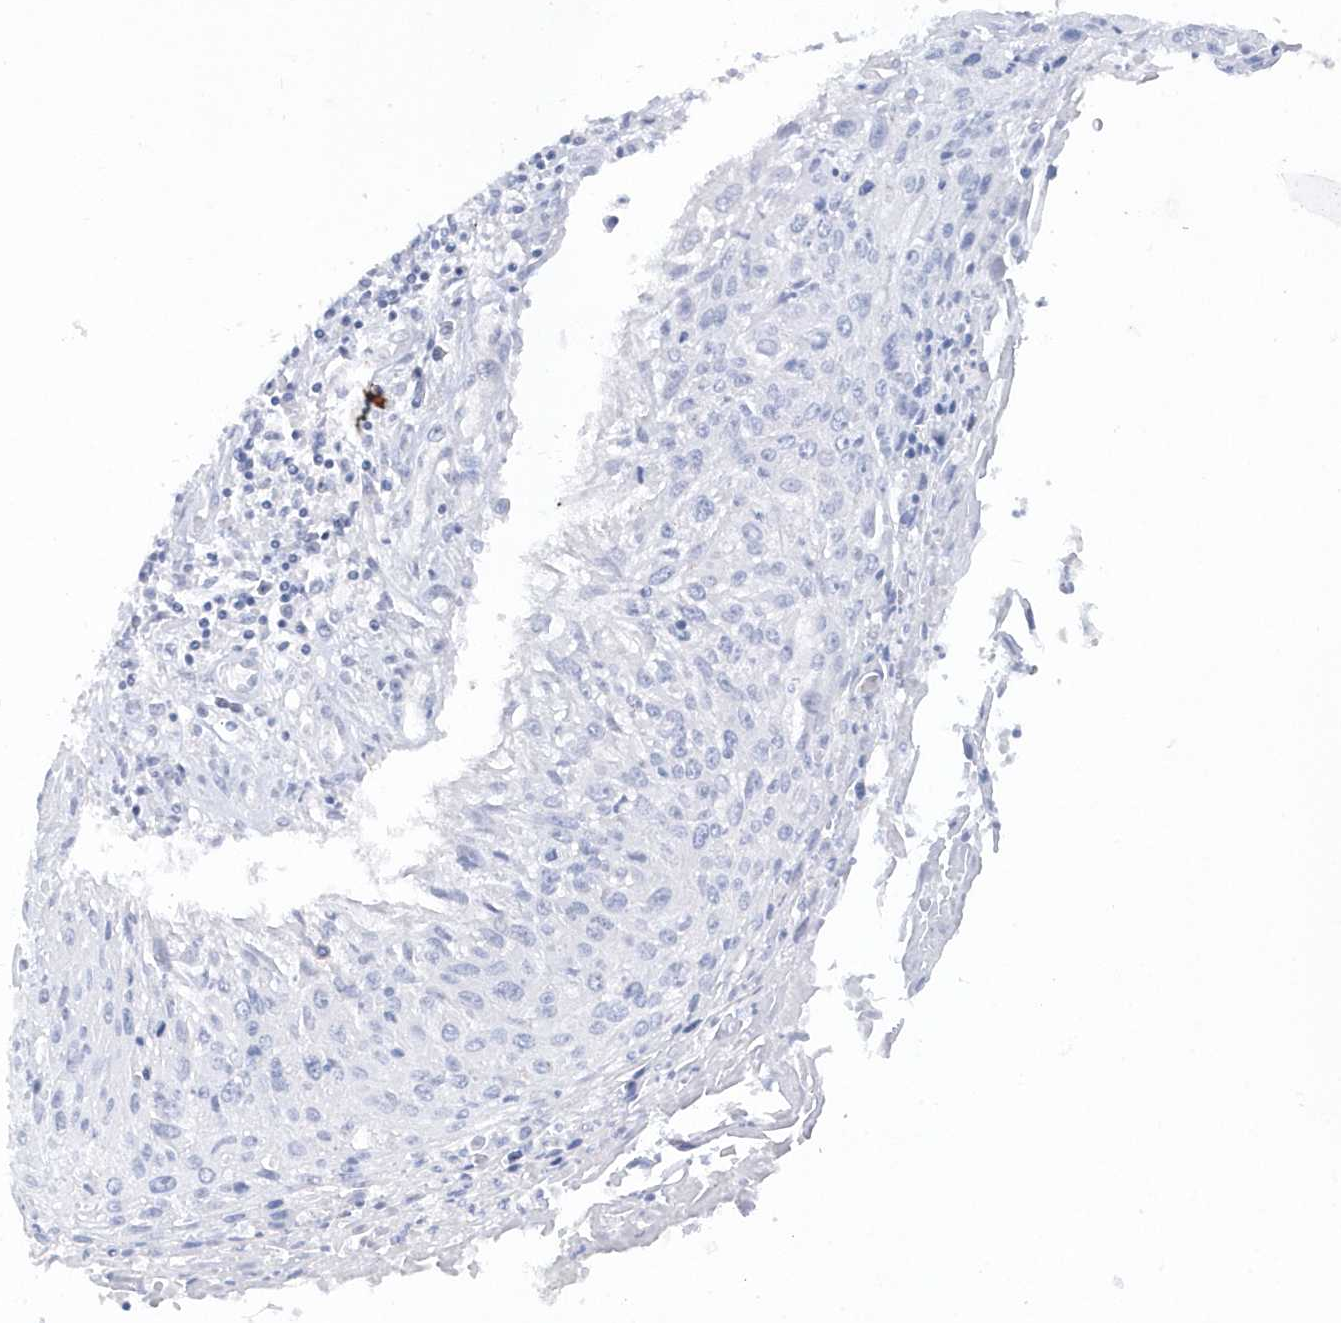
{"staining": {"intensity": "negative", "quantity": "none", "location": "none"}, "tissue": "cervical cancer", "cell_type": "Tumor cells", "image_type": "cancer", "snomed": [{"axis": "morphology", "description": "Squamous cell carcinoma, NOS"}, {"axis": "topography", "description": "Cervix"}], "caption": "This photomicrograph is of cervical cancer stained with immunohistochemistry (IHC) to label a protein in brown with the nuclei are counter-stained blue. There is no staining in tumor cells. (DAB IHC visualized using brightfield microscopy, high magnification).", "gene": "RPE", "patient": {"sex": "female", "age": 51}}